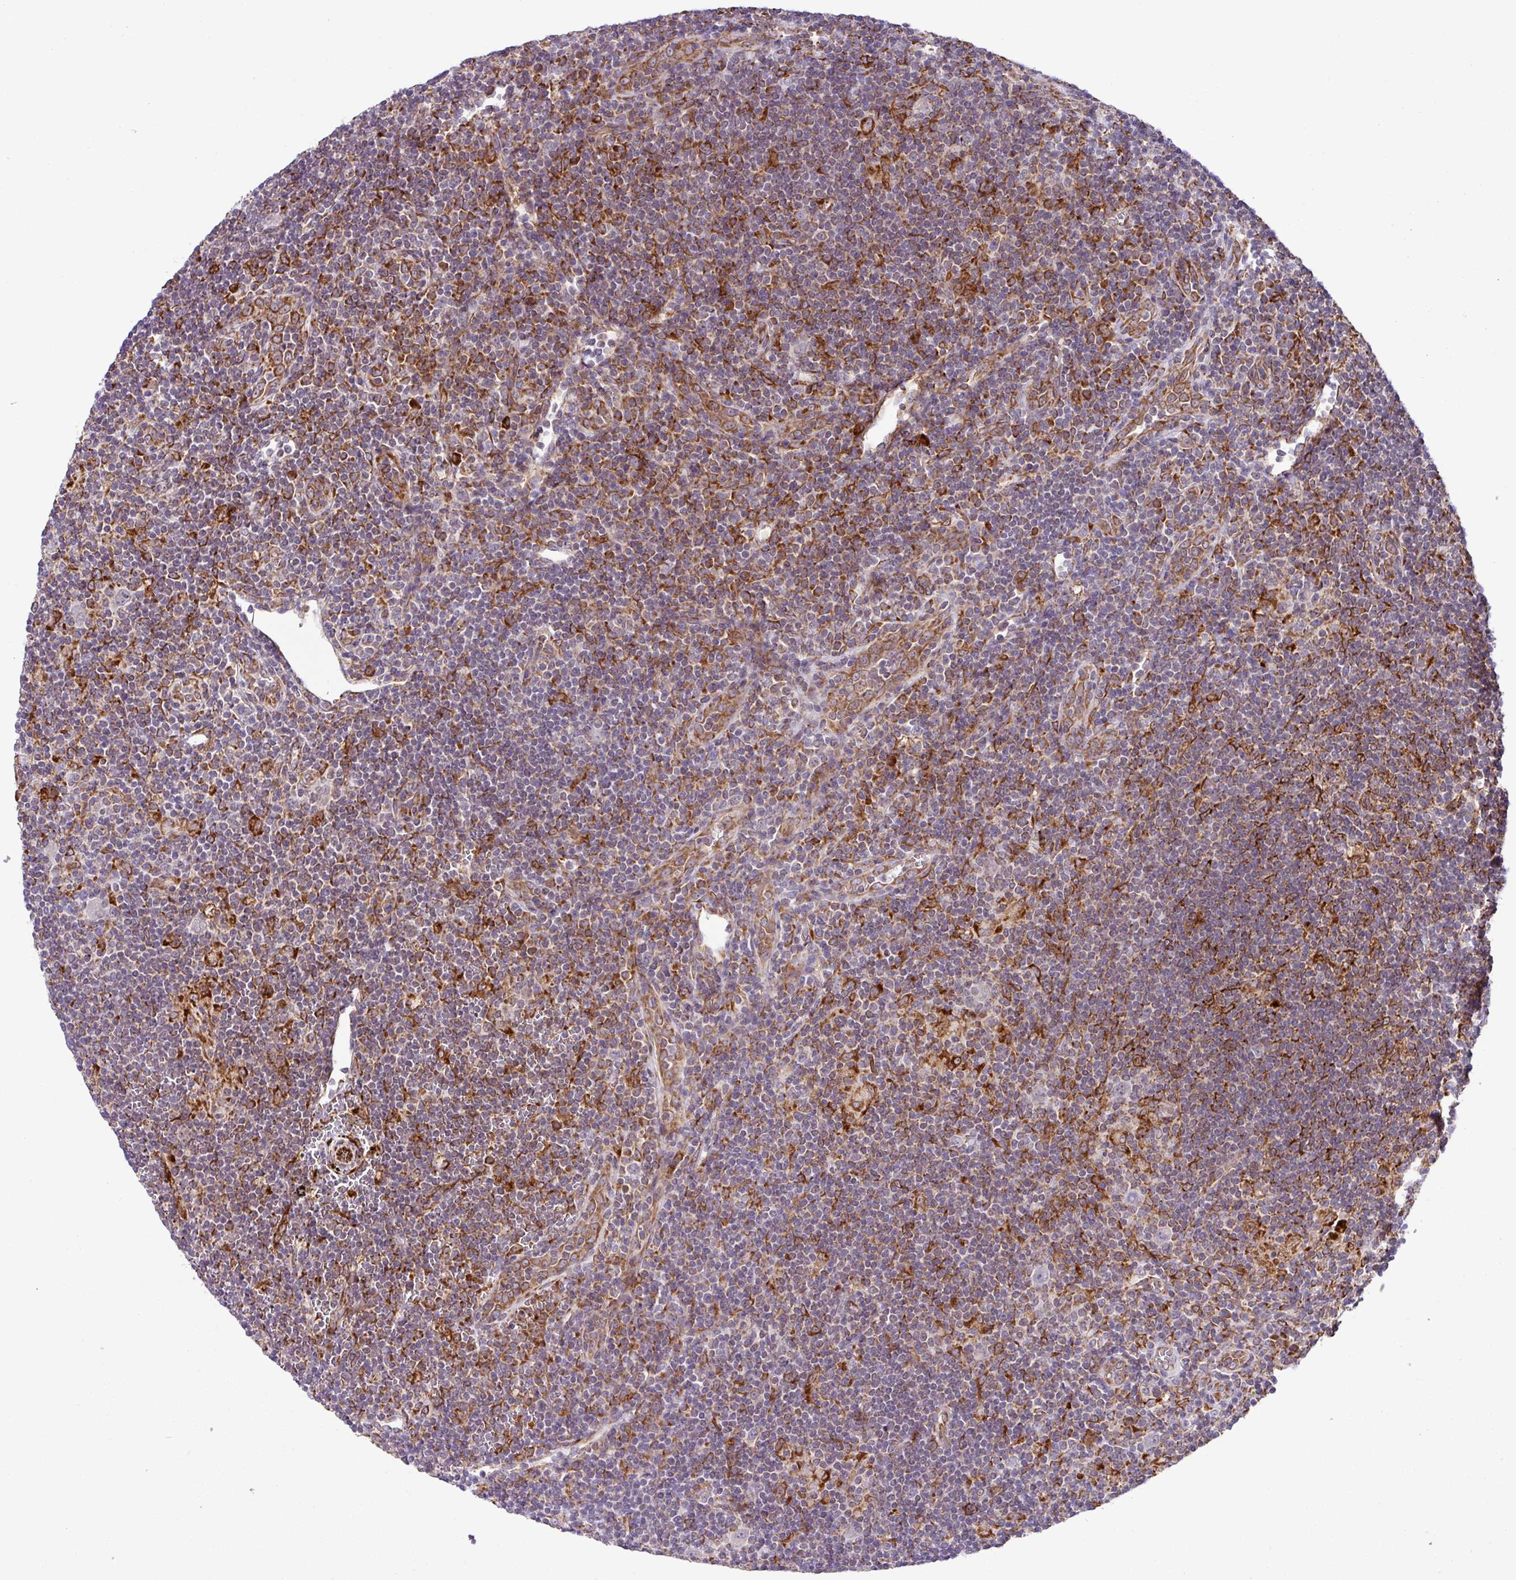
{"staining": {"intensity": "negative", "quantity": "none", "location": "none"}, "tissue": "lymphoma", "cell_type": "Tumor cells", "image_type": "cancer", "snomed": [{"axis": "morphology", "description": "Hodgkin's disease, NOS"}, {"axis": "topography", "description": "Lymph node"}], "caption": "IHC photomicrograph of neoplastic tissue: lymphoma stained with DAB displays no significant protein positivity in tumor cells.", "gene": "SLC39A7", "patient": {"sex": "female", "age": 57}}